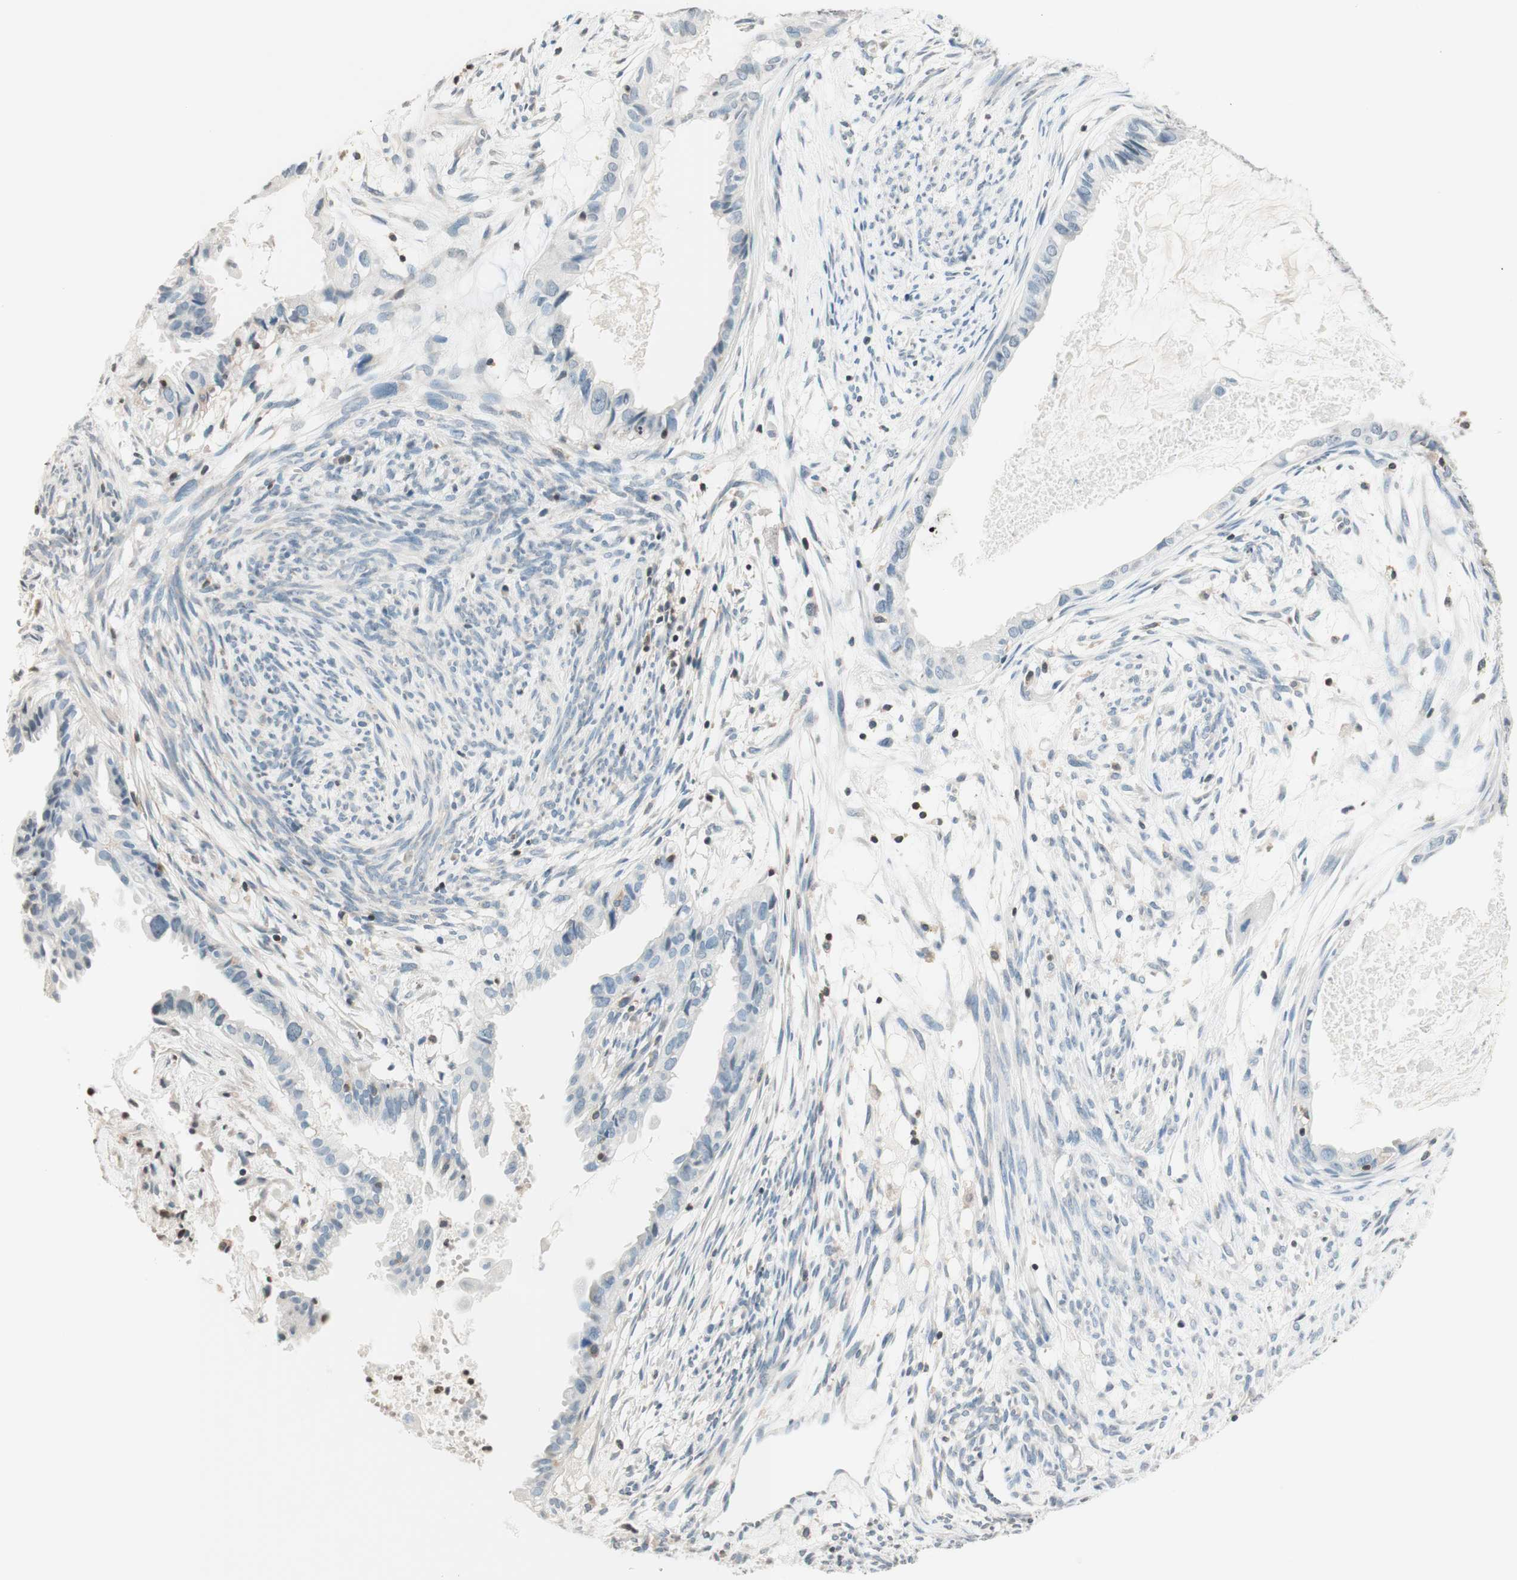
{"staining": {"intensity": "negative", "quantity": "none", "location": "none"}, "tissue": "cervical cancer", "cell_type": "Tumor cells", "image_type": "cancer", "snomed": [{"axis": "morphology", "description": "Normal tissue, NOS"}, {"axis": "morphology", "description": "Adenocarcinoma, NOS"}, {"axis": "topography", "description": "Cervix"}, {"axis": "topography", "description": "Endometrium"}], "caption": "This is a micrograph of IHC staining of cervical cancer (adenocarcinoma), which shows no expression in tumor cells.", "gene": "WIPF1", "patient": {"sex": "female", "age": 86}}